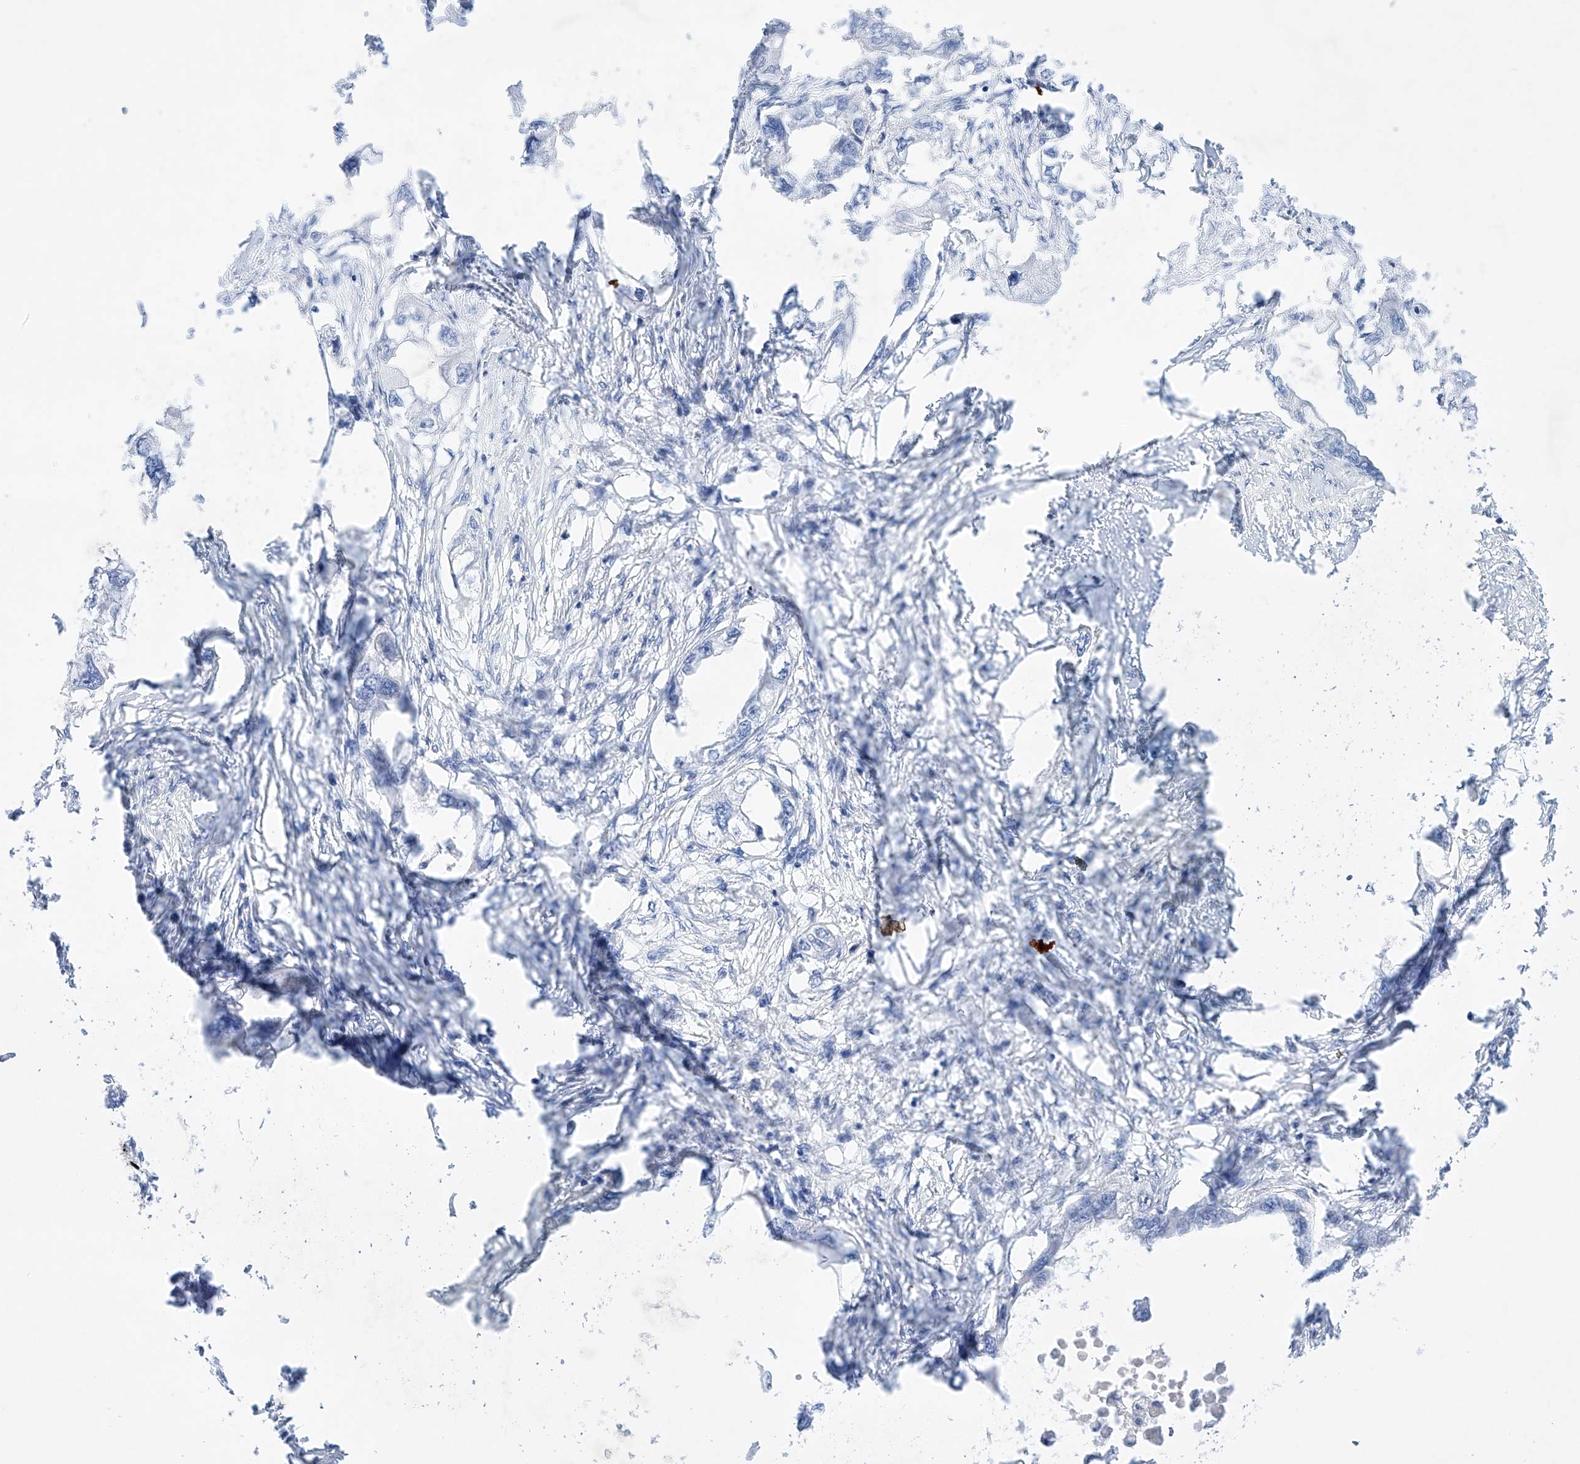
{"staining": {"intensity": "negative", "quantity": "none", "location": "none"}, "tissue": "endometrial cancer", "cell_type": "Tumor cells", "image_type": "cancer", "snomed": [{"axis": "morphology", "description": "Adenocarcinoma, NOS"}, {"axis": "morphology", "description": "Adenocarcinoma, metastatic, NOS"}, {"axis": "topography", "description": "Adipose tissue"}, {"axis": "topography", "description": "Endometrium"}], "caption": "Endometrial cancer was stained to show a protein in brown. There is no significant expression in tumor cells.", "gene": "LURAP1", "patient": {"sex": "female", "age": 67}}